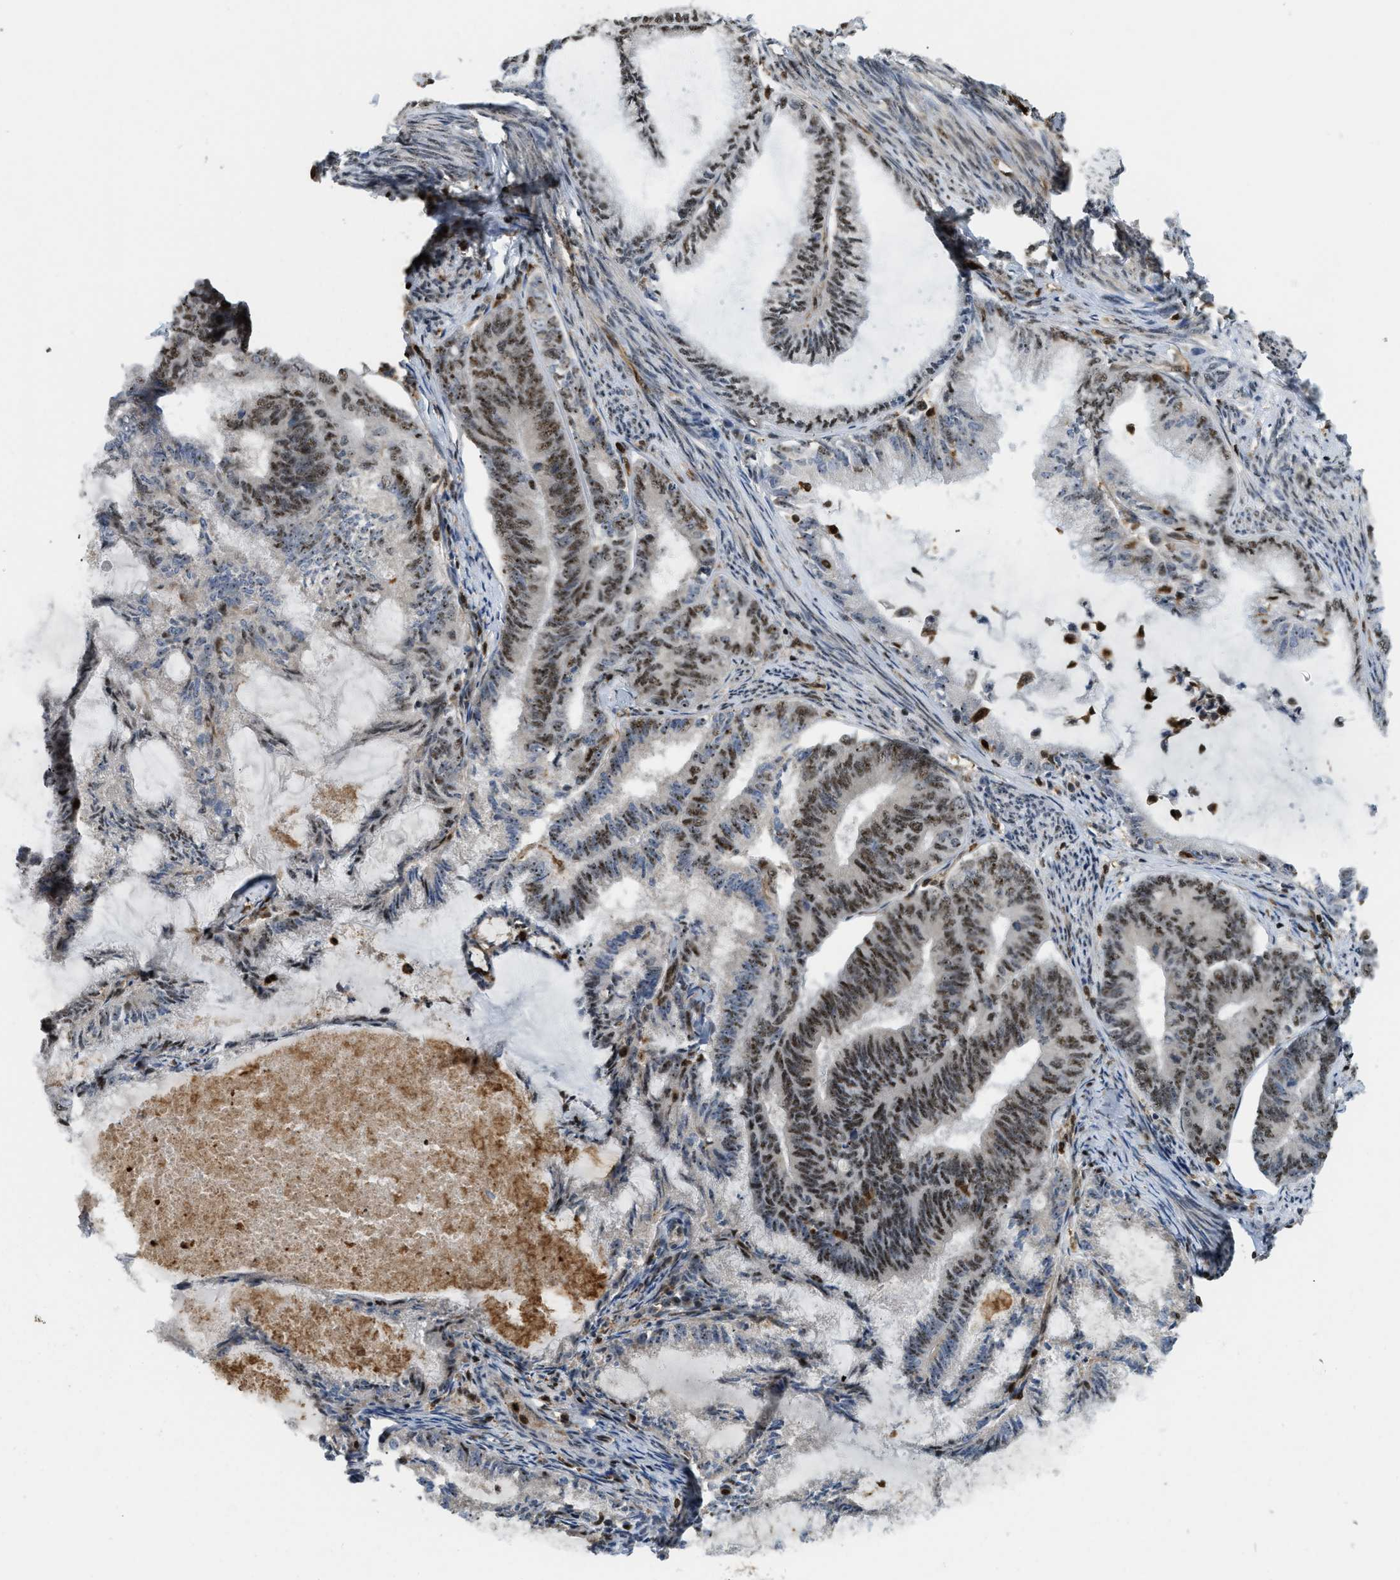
{"staining": {"intensity": "moderate", "quantity": "25%-75%", "location": "nuclear"}, "tissue": "endometrial cancer", "cell_type": "Tumor cells", "image_type": "cancer", "snomed": [{"axis": "morphology", "description": "Adenocarcinoma, NOS"}, {"axis": "topography", "description": "Endometrium"}], "caption": "Immunohistochemical staining of endometrial cancer demonstrates medium levels of moderate nuclear staining in approximately 25%-75% of tumor cells. (DAB (3,3'-diaminobenzidine) = brown stain, brightfield microscopy at high magnification).", "gene": "E2F1", "patient": {"sex": "female", "age": 86}}